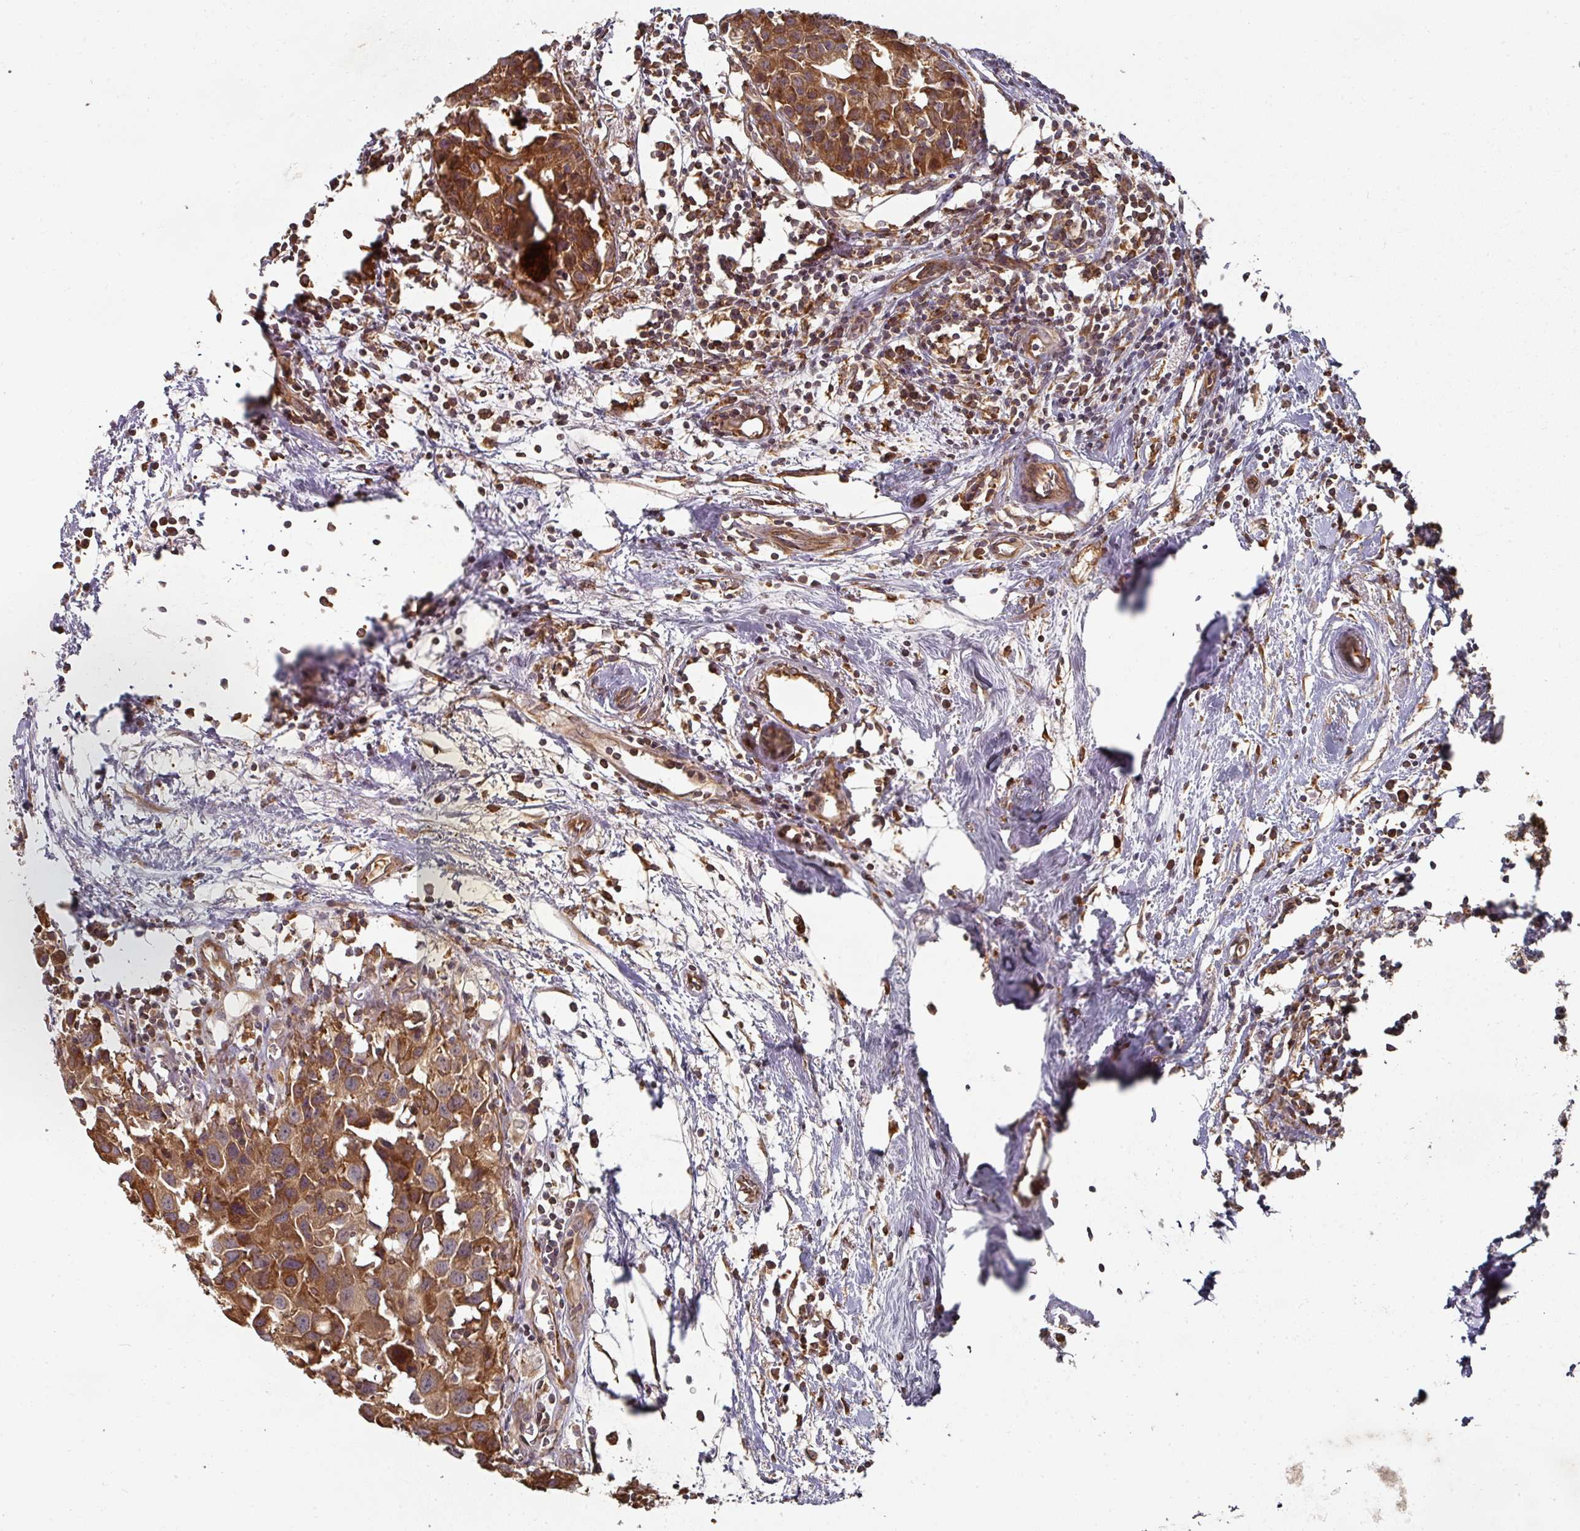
{"staining": {"intensity": "strong", "quantity": ">75%", "location": "cytoplasmic/membranous"}, "tissue": "breast cancer", "cell_type": "Tumor cells", "image_type": "cancer", "snomed": [{"axis": "morphology", "description": "Carcinoma, NOS"}, {"axis": "topography", "description": "Breast"}], "caption": "Breast carcinoma tissue shows strong cytoplasmic/membranous staining in approximately >75% of tumor cells, visualized by immunohistochemistry.", "gene": "CEP95", "patient": {"sex": "female", "age": 60}}